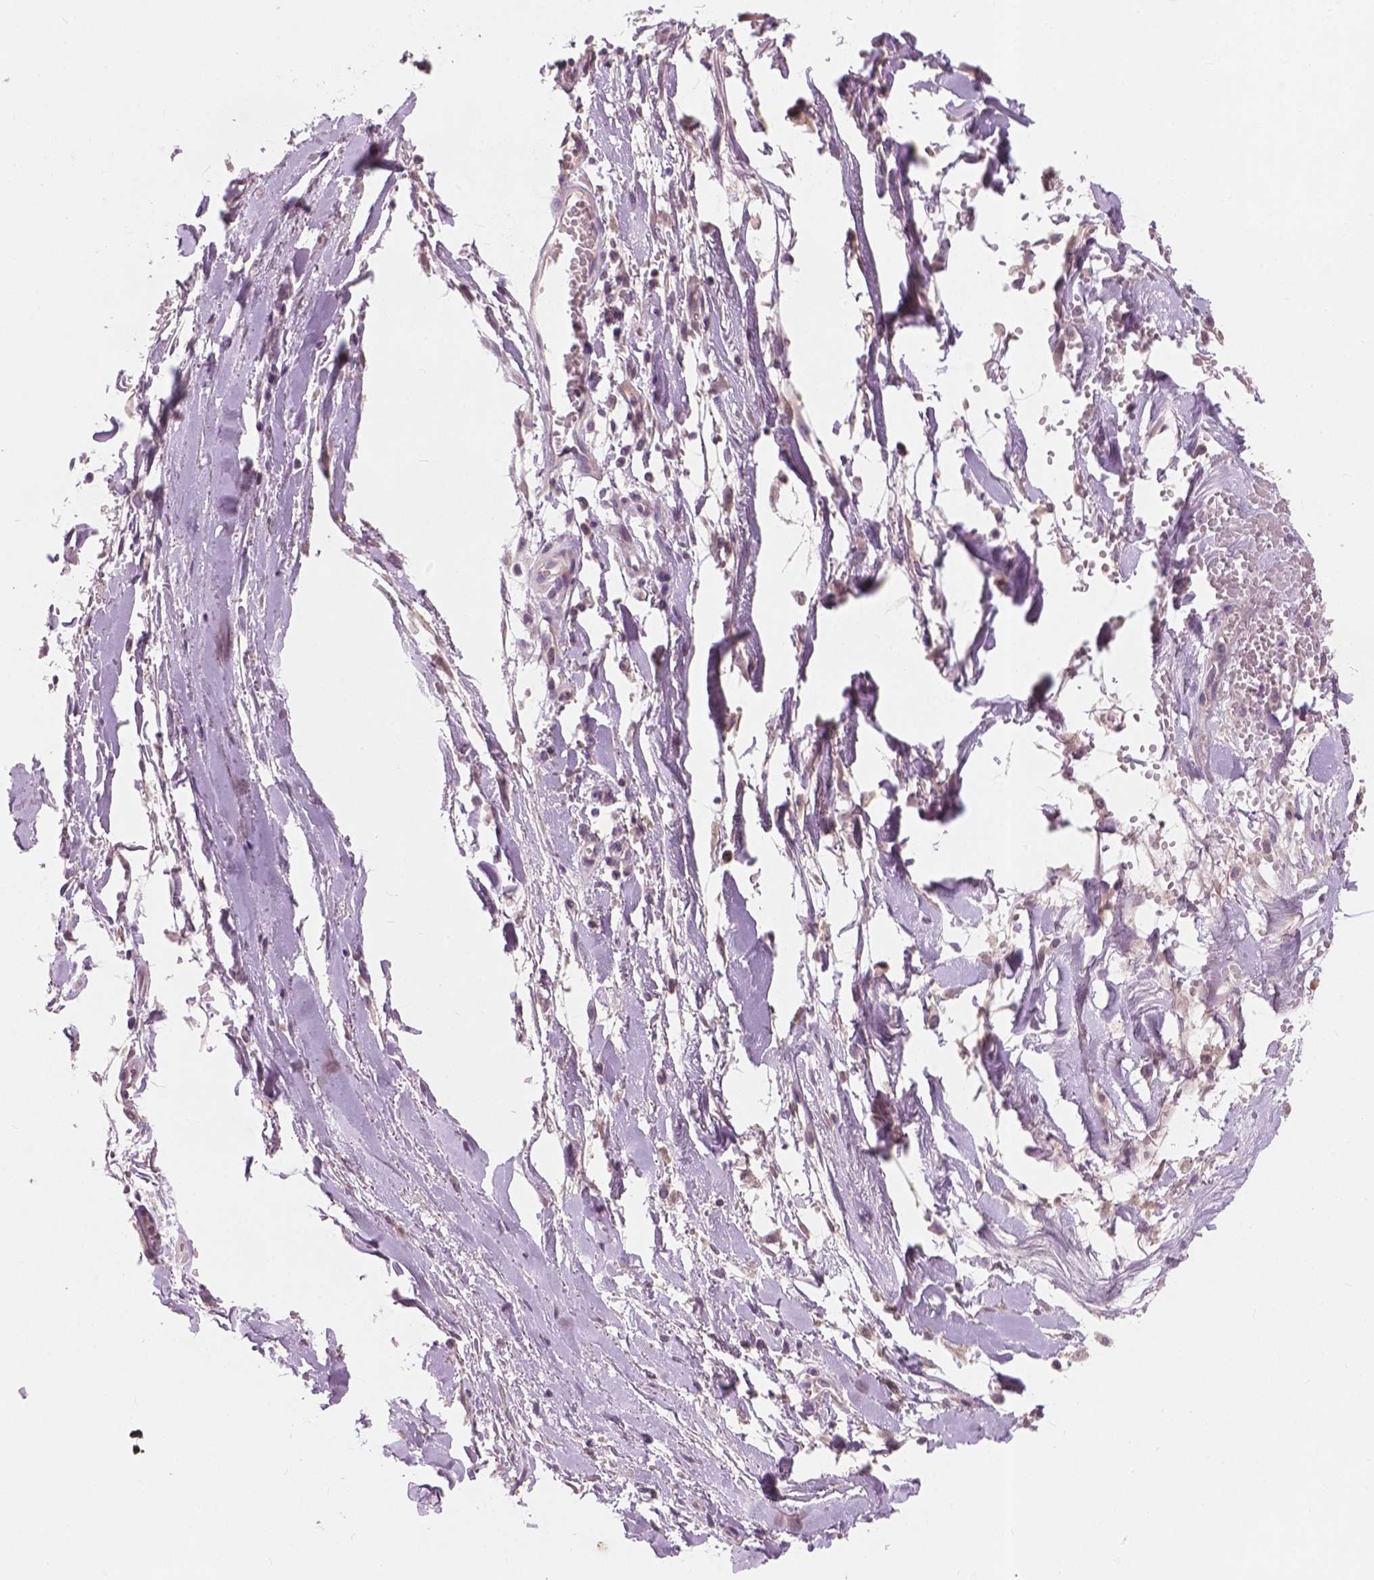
{"staining": {"intensity": "negative", "quantity": "none", "location": "none"}, "tissue": "soft tissue", "cell_type": "Fibroblasts", "image_type": "normal", "snomed": [{"axis": "morphology", "description": "Normal tissue, NOS"}, {"axis": "topography", "description": "Cartilage tissue"}, {"axis": "topography", "description": "Nasopharynx"}, {"axis": "topography", "description": "Thyroid gland"}], "caption": "An image of human soft tissue is negative for staining in fibroblasts. Brightfield microscopy of immunohistochemistry stained with DAB (3,3'-diaminobenzidine) (brown) and hematoxylin (blue), captured at high magnification.", "gene": "KRT17", "patient": {"sex": "male", "age": 63}}